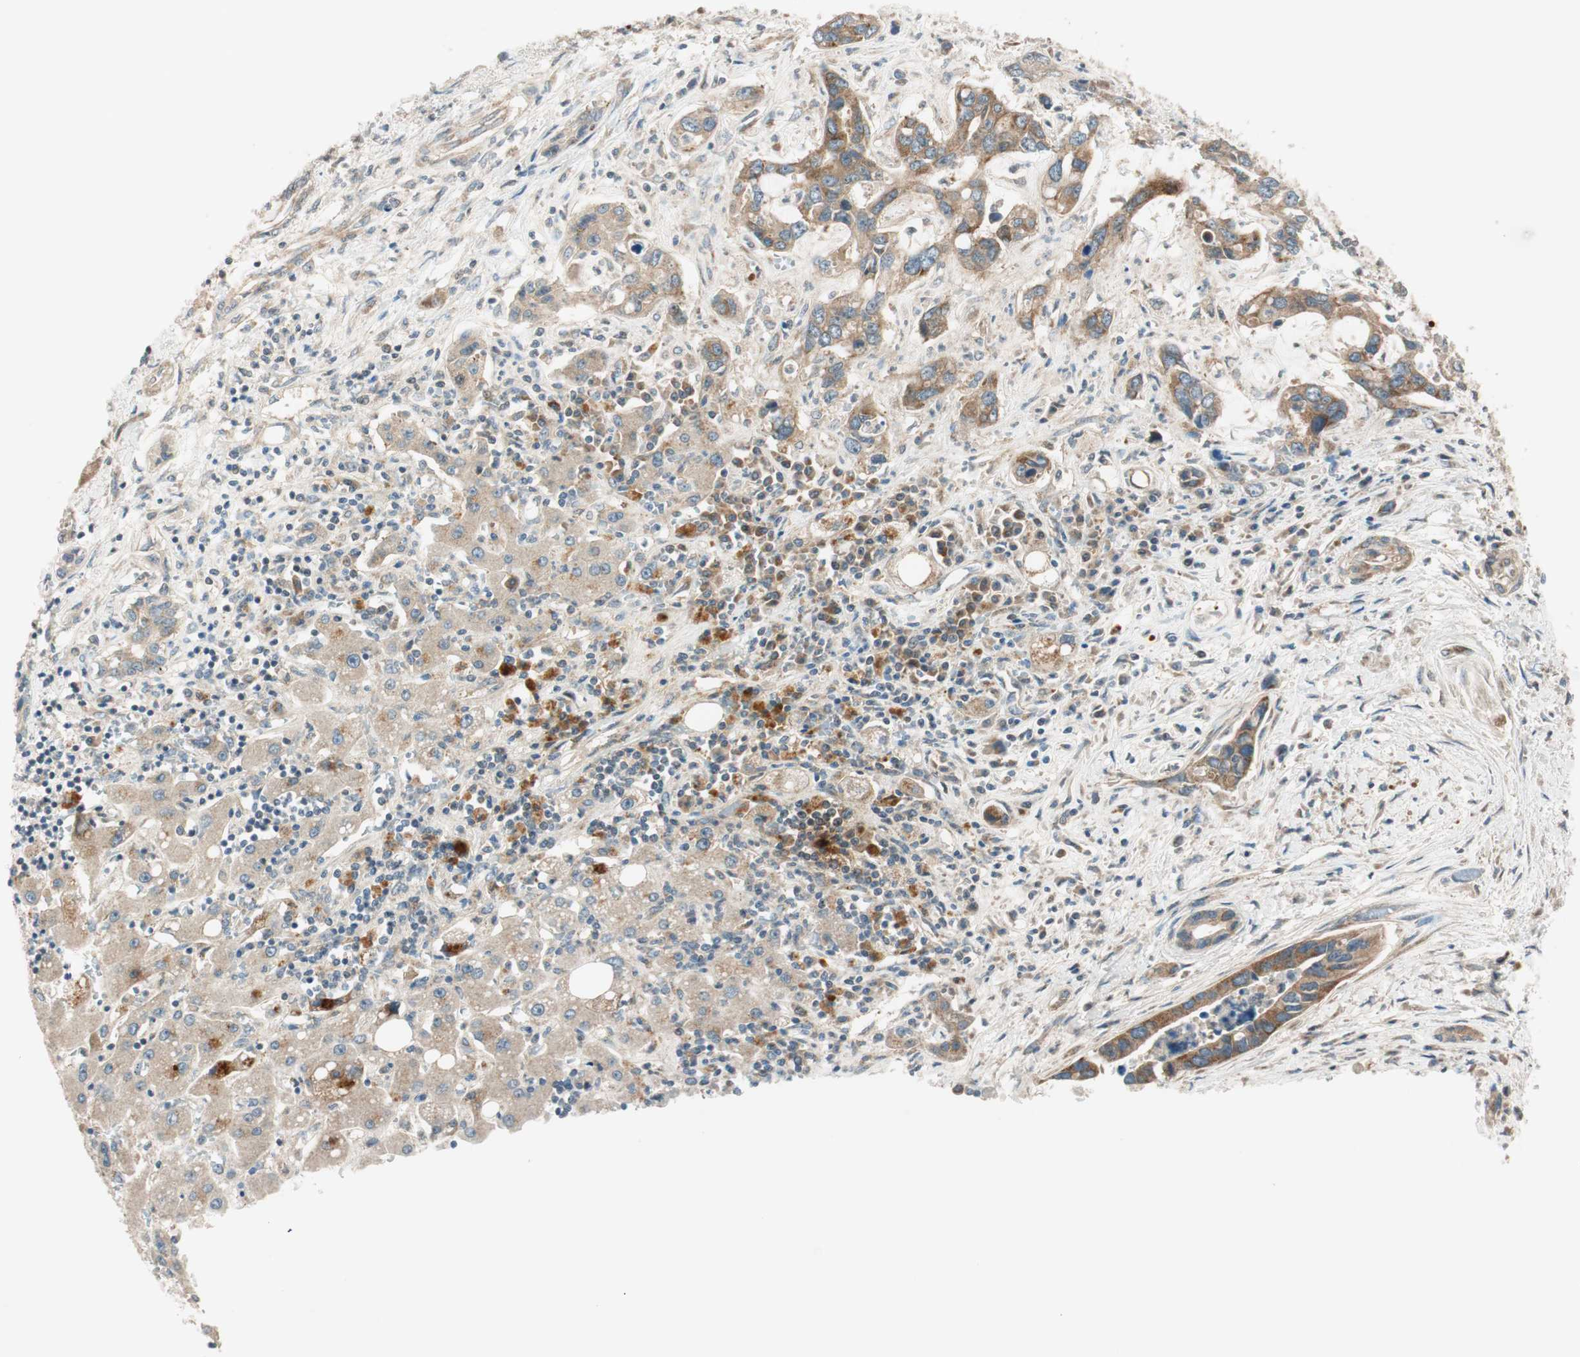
{"staining": {"intensity": "moderate", "quantity": ">75%", "location": "cytoplasmic/membranous"}, "tissue": "liver cancer", "cell_type": "Tumor cells", "image_type": "cancer", "snomed": [{"axis": "morphology", "description": "Cholangiocarcinoma"}, {"axis": "topography", "description": "Liver"}], "caption": "Liver cancer (cholangiocarcinoma) was stained to show a protein in brown. There is medium levels of moderate cytoplasmic/membranous staining in approximately >75% of tumor cells.", "gene": "ABI1", "patient": {"sex": "female", "age": 65}}